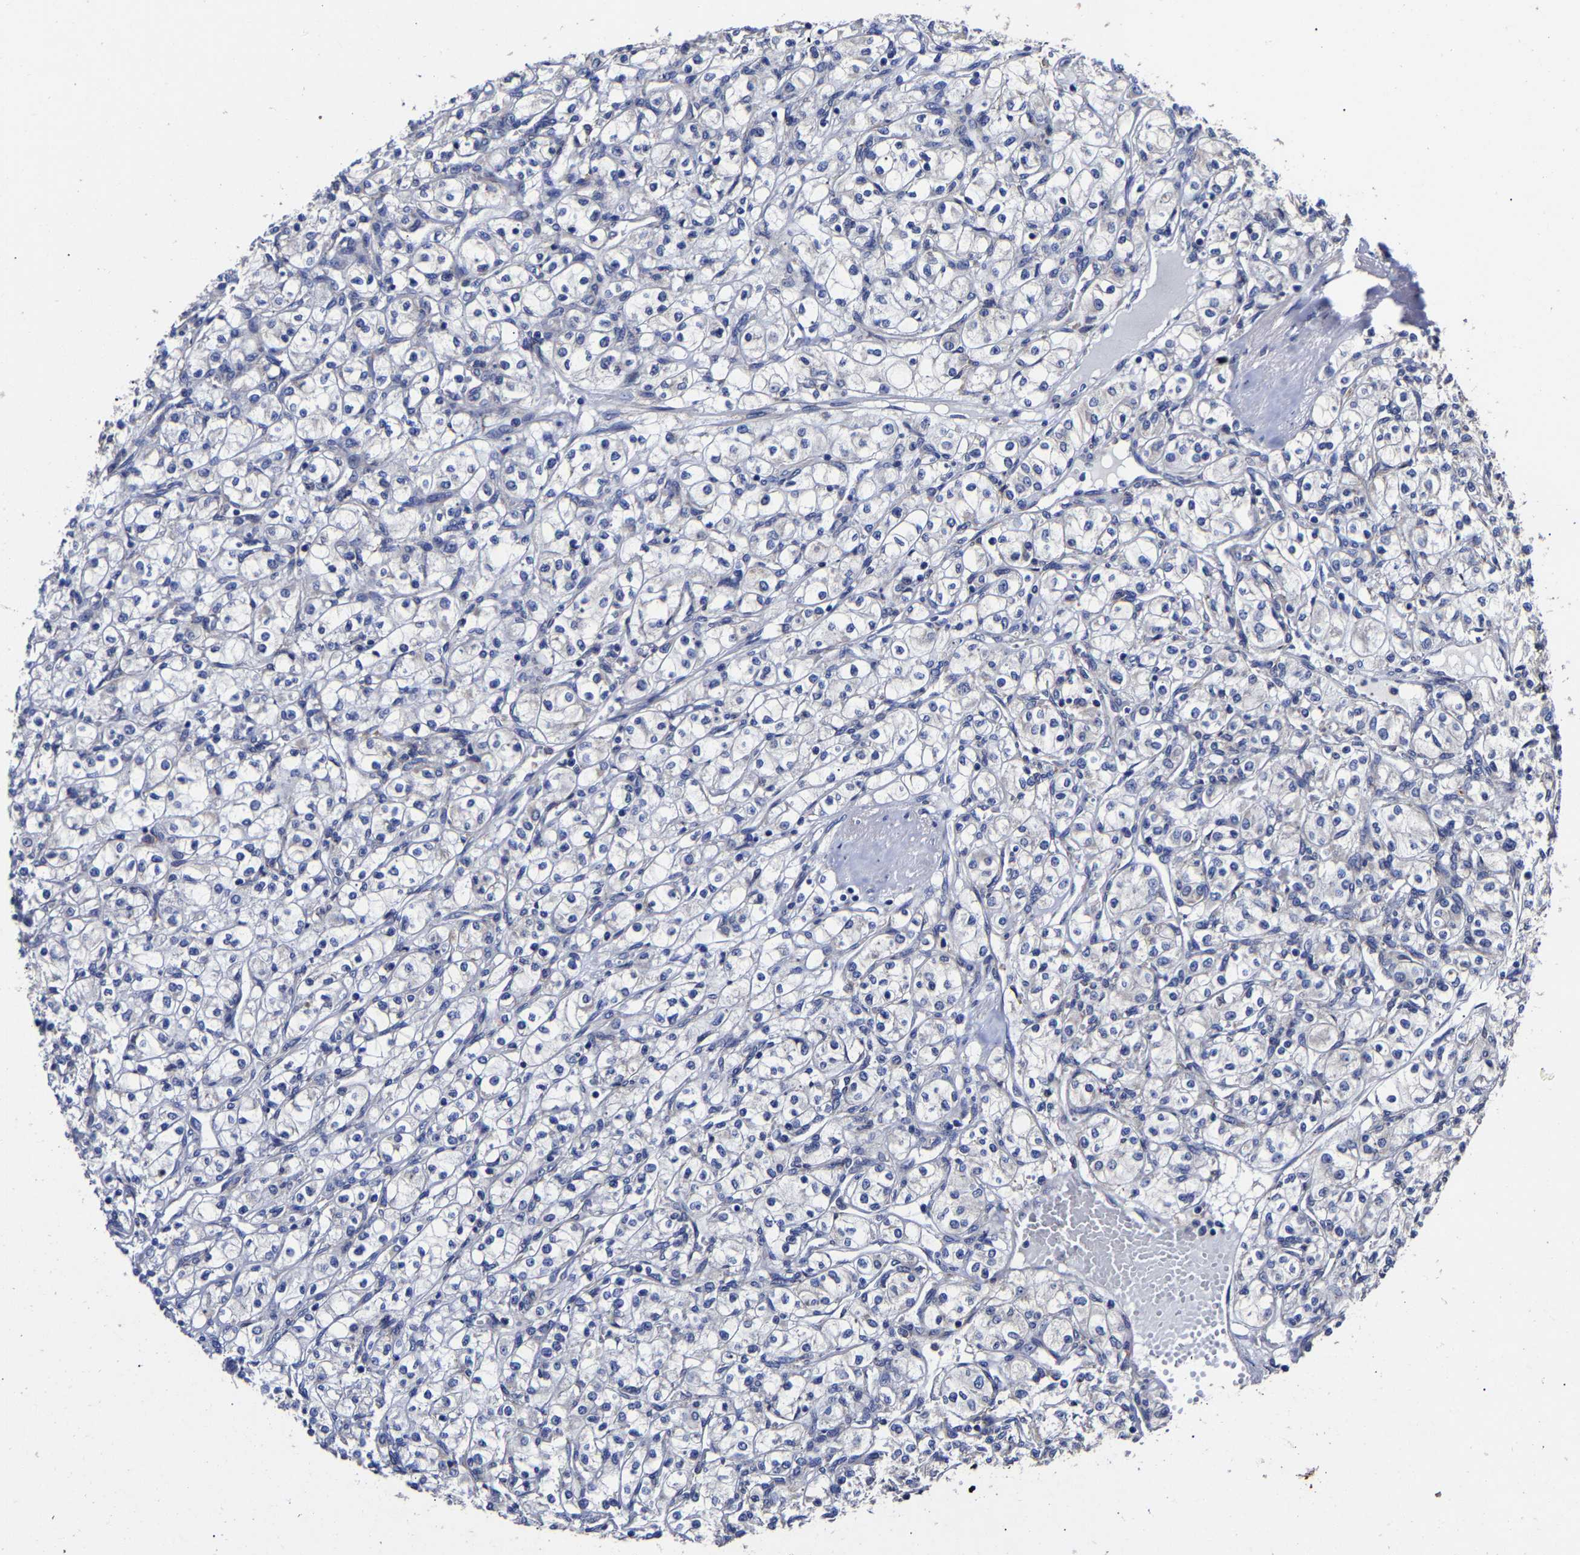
{"staining": {"intensity": "negative", "quantity": "none", "location": "none"}, "tissue": "renal cancer", "cell_type": "Tumor cells", "image_type": "cancer", "snomed": [{"axis": "morphology", "description": "Adenocarcinoma, NOS"}, {"axis": "topography", "description": "Kidney"}], "caption": "Tumor cells are negative for protein expression in human renal cancer. (DAB IHC with hematoxylin counter stain).", "gene": "AASS", "patient": {"sex": "male", "age": 77}}